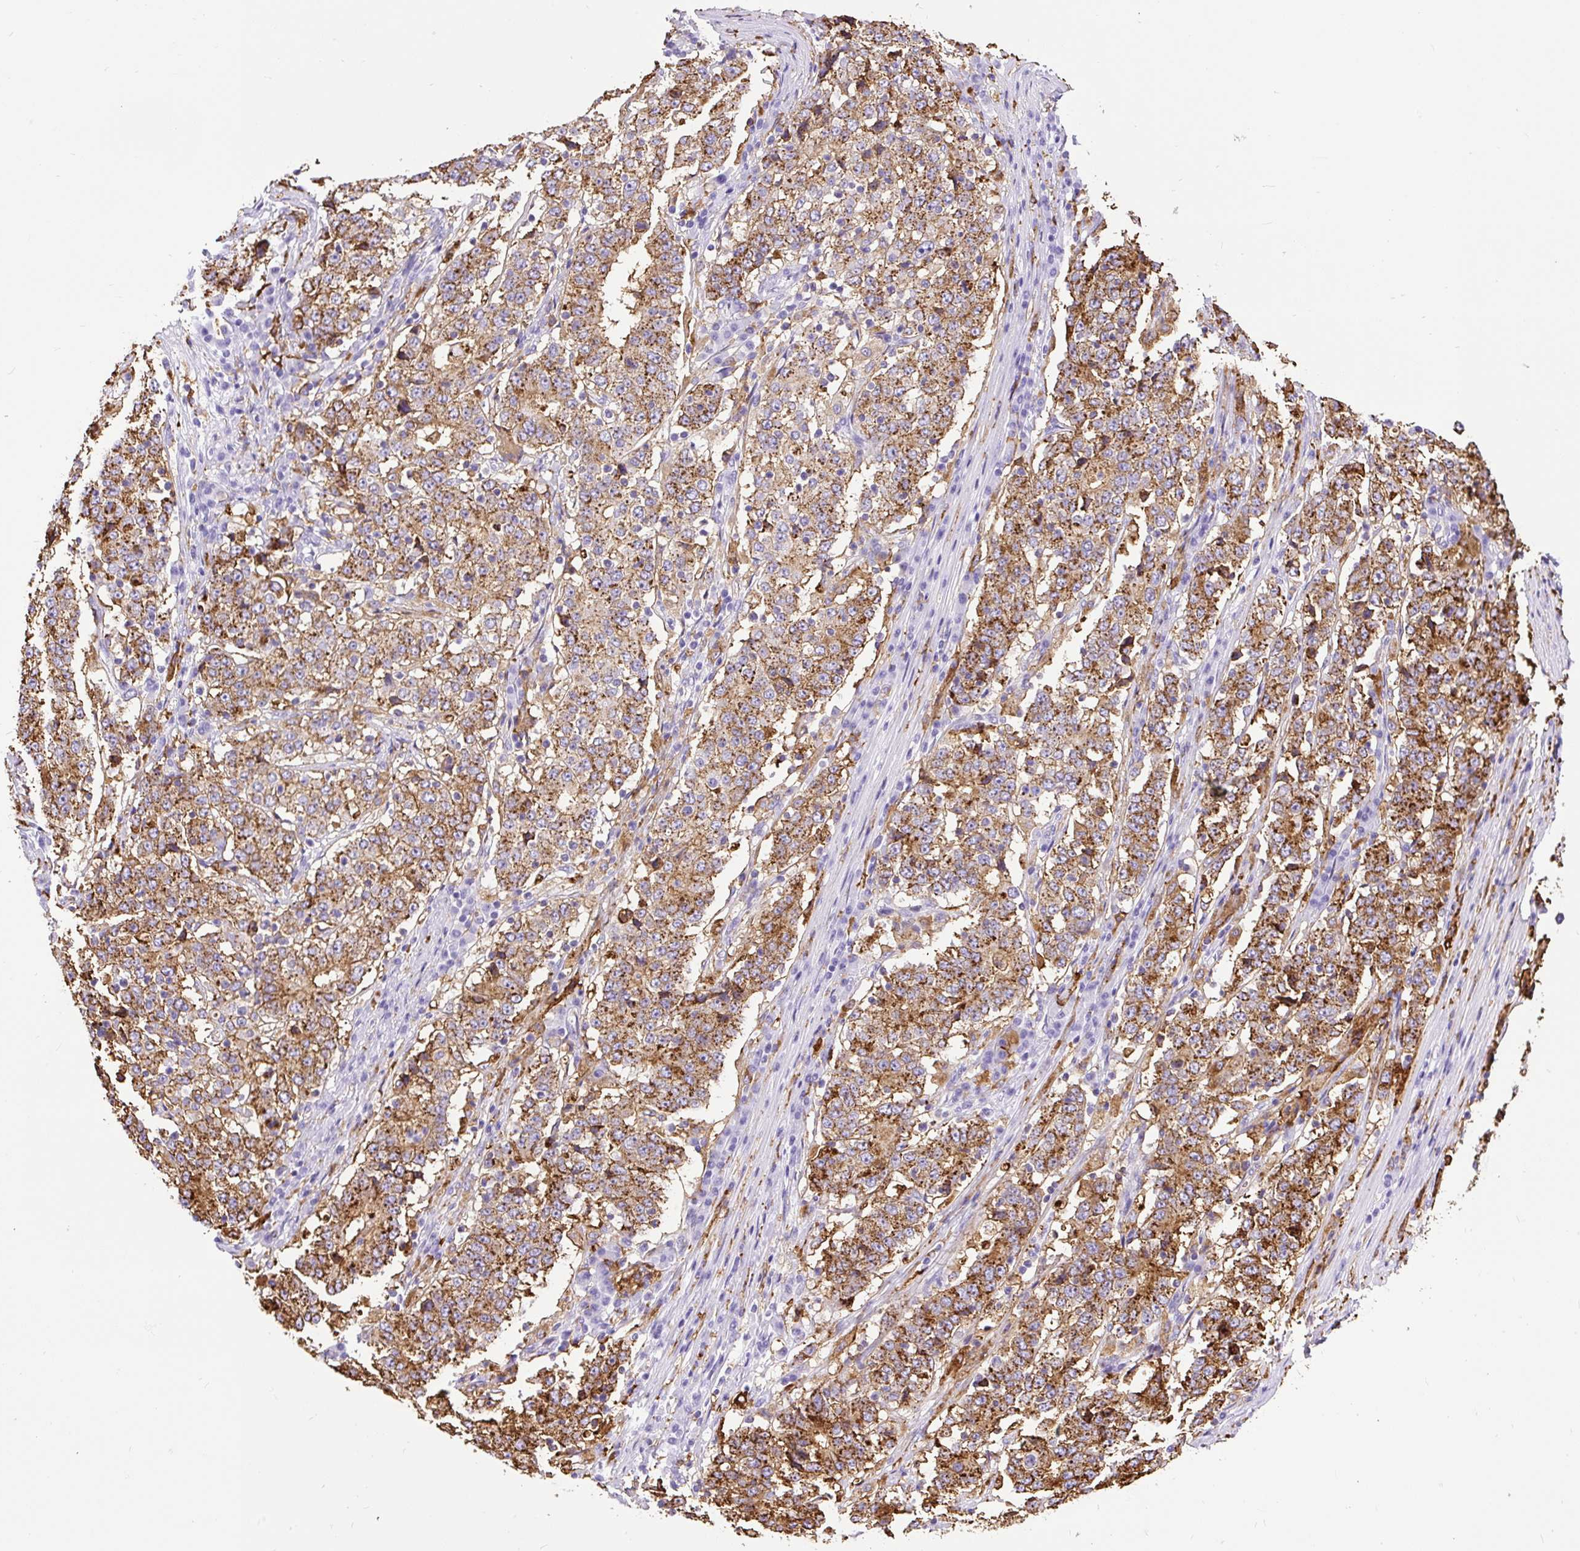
{"staining": {"intensity": "moderate", "quantity": ">75%", "location": "cytoplasmic/membranous"}, "tissue": "stomach cancer", "cell_type": "Tumor cells", "image_type": "cancer", "snomed": [{"axis": "morphology", "description": "Adenocarcinoma, NOS"}, {"axis": "topography", "description": "Stomach"}], "caption": "Human stomach cancer (adenocarcinoma) stained with a brown dye demonstrates moderate cytoplasmic/membranous positive expression in approximately >75% of tumor cells.", "gene": "HLA-DRA", "patient": {"sex": "male", "age": 59}}